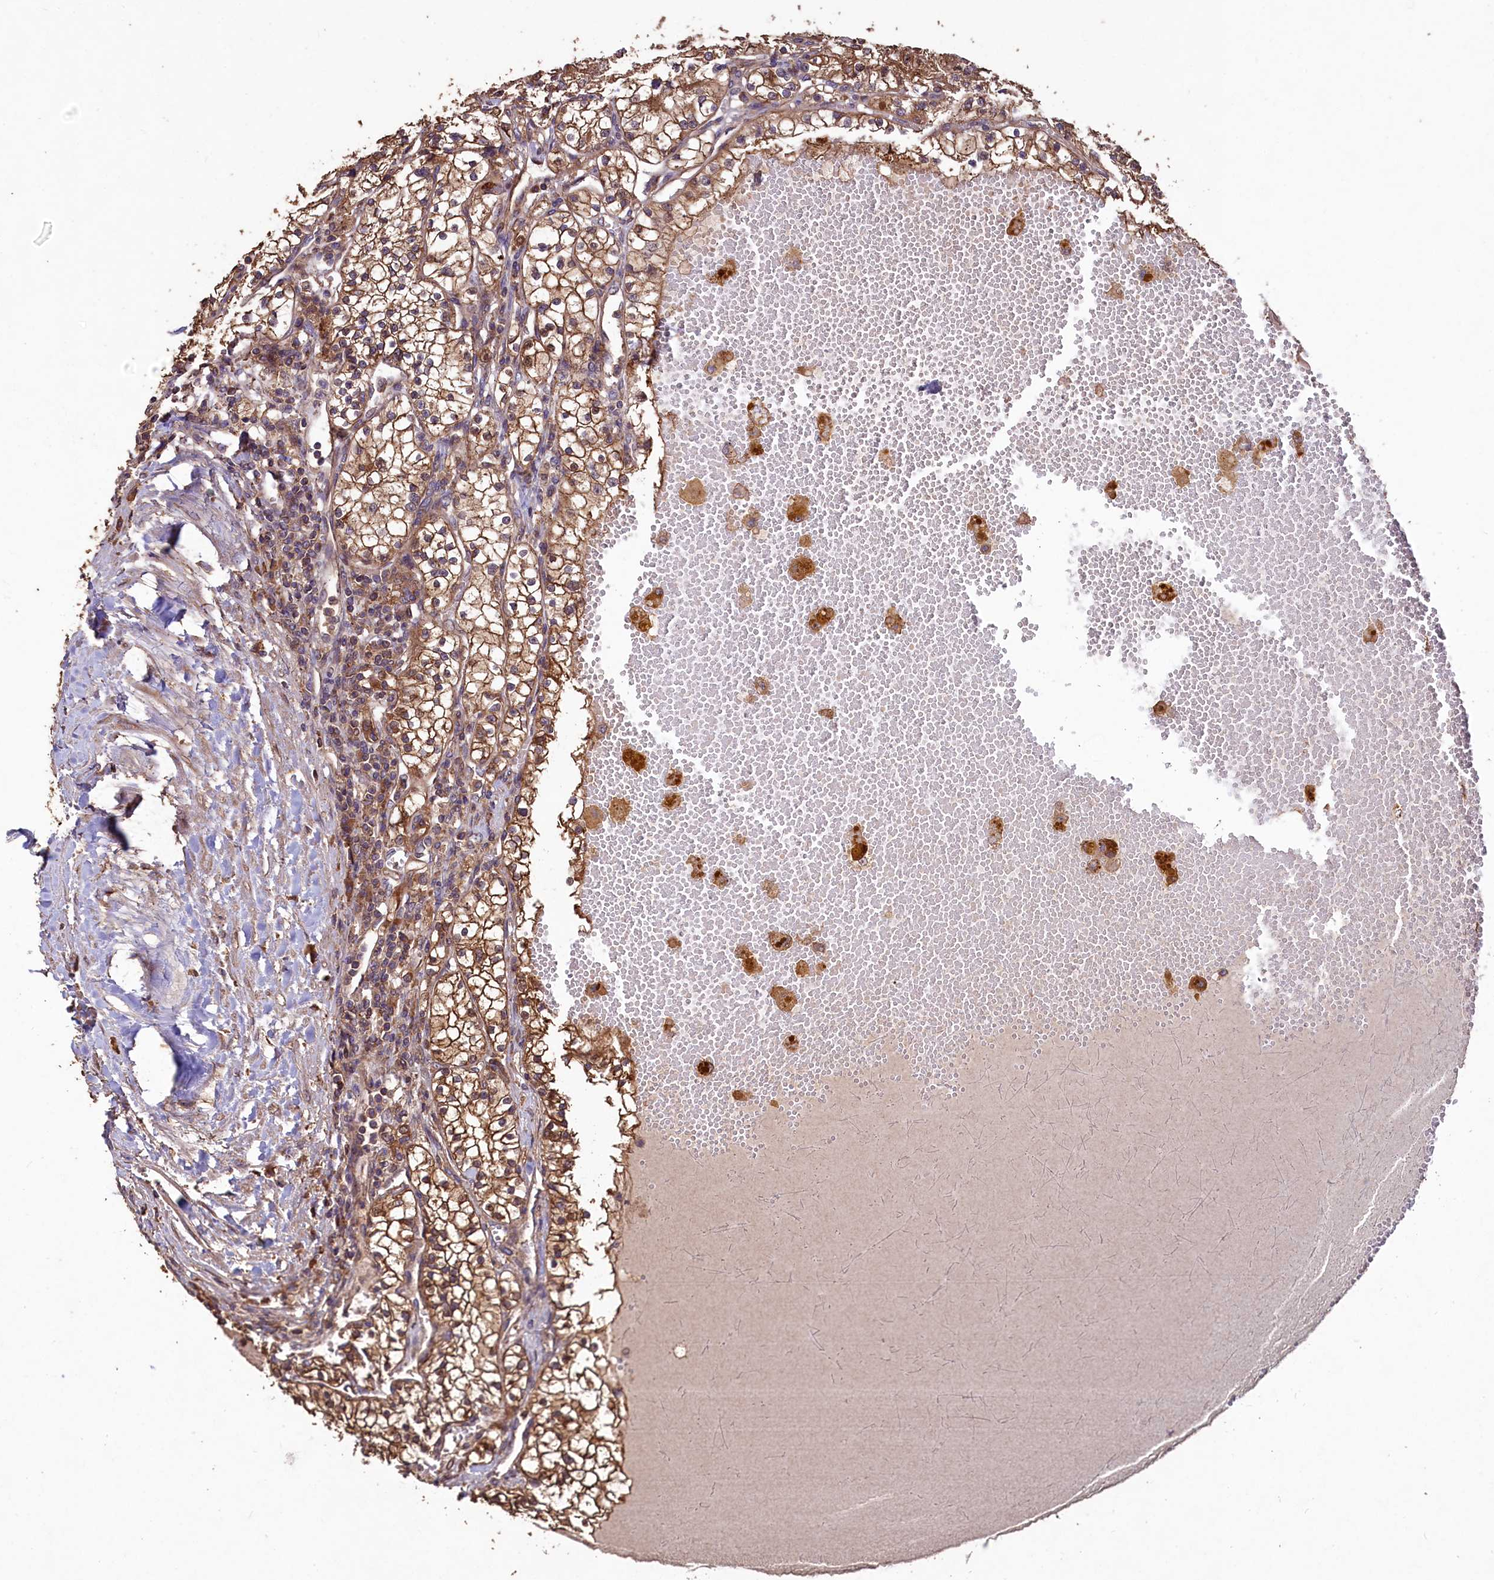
{"staining": {"intensity": "strong", "quantity": ">75%", "location": "cytoplasmic/membranous"}, "tissue": "renal cancer", "cell_type": "Tumor cells", "image_type": "cancer", "snomed": [{"axis": "morphology", "description": "Normal tissue, NOS"}, {"axis": "morphology", "description": "Adenocarcinoma, NOS"}, {"axis": "topography", "description": "Kidney"}], "caption": "Adenocarcinoma (renal) tissue displays strong cytoplasmic/membranous positivity in about >75% of tumor cells, visualized by immunohistochemistry.", "gene": "TMEM98", "patient": {"sex": "male", "age": 68}}